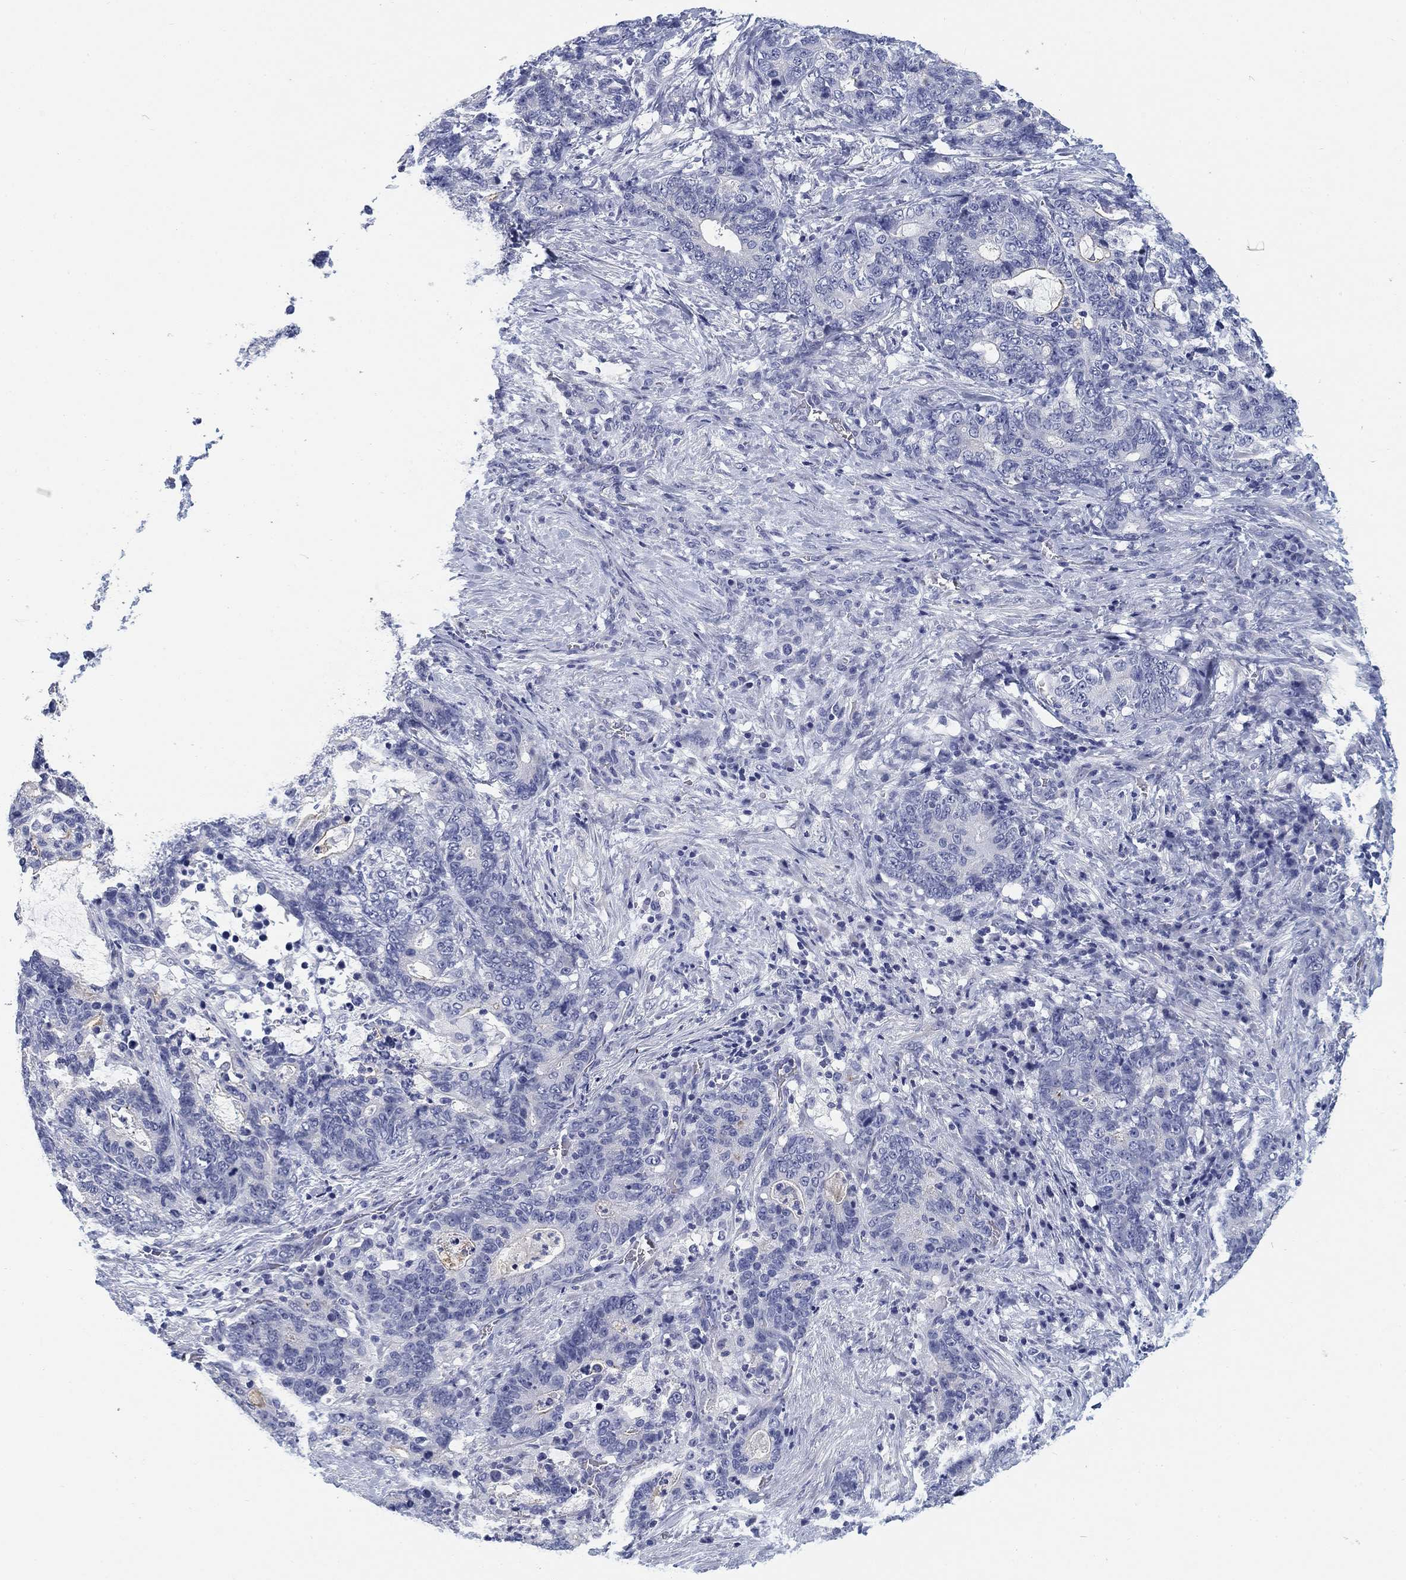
{"staining": {"intensity": "negative", "quantity": "none", "location": "none"}, "tissue": "stomach cancer", "cell_type": "Tumor cells", "image_type": "cancer", "snomed": [{"axis": "morphology", "description": "Normal tissue, NOS"}, {"axis": "morphology", "description": "Adenocarcinoma, NOS"}, {"axis": "topography", "description": "Stomach"}], "caption": "Immunohistochemical staining of stomach adenocarcinoma reveals no significant positivity in tumor cells.", "gene": "CLUL1", "patient": {"sex": "female", "age": 64}}